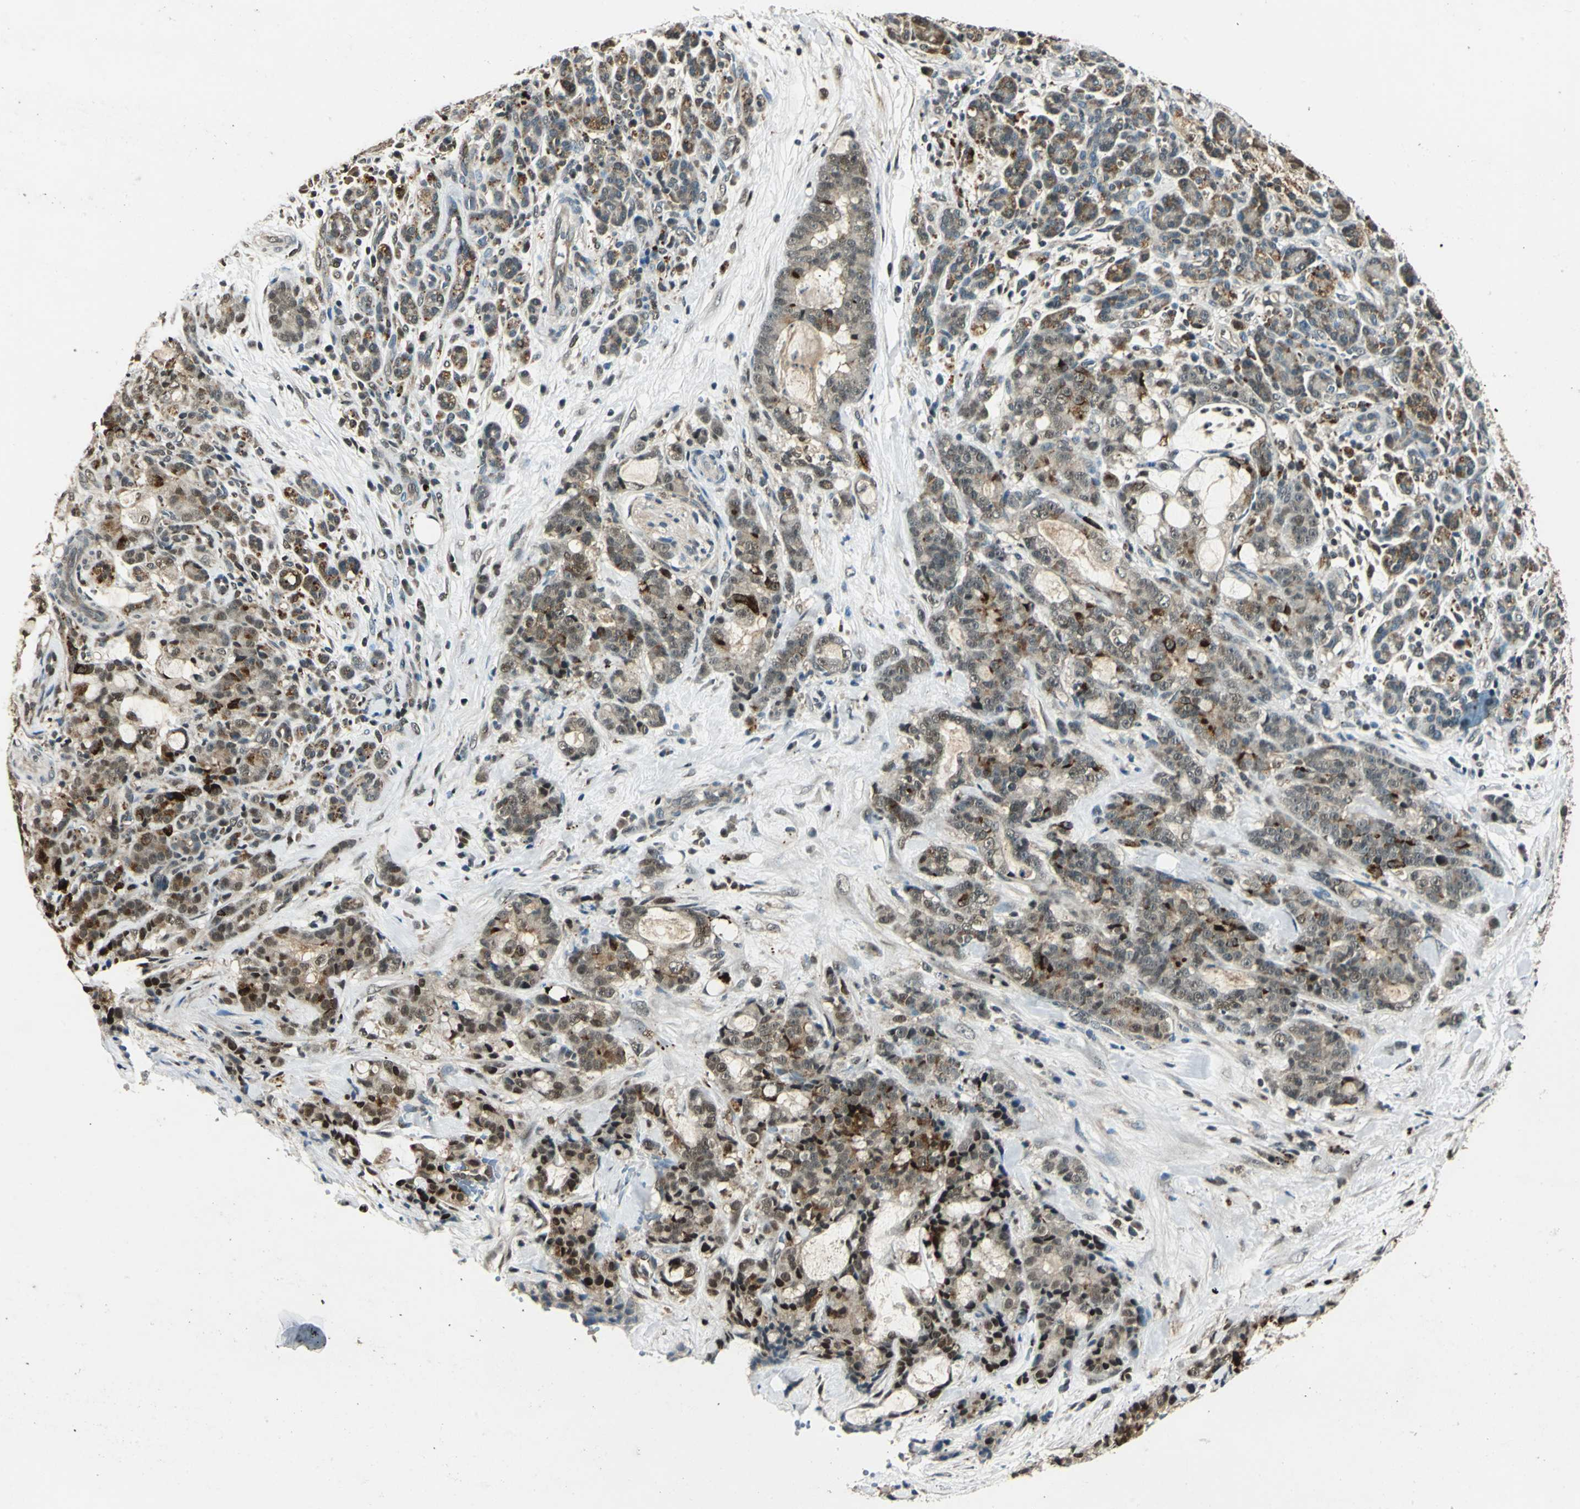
{"staining": {"intensity": "moderate", "quantity": ">75%", "location": "cytoplasmic/membranous,nuclear"}, "tissue": "pancreatic cancer", "cell_type": "Tumor cells", "image_type": "cancer", "snomed": [{"axis": "morphology", "description": "Adenocarcinoma, NOS"}, {"axis": "topography", "description": "Pancreas"}], "caption": "Tumor cells show moderate cytoplasmic/membranous and nuclear positivity in about >75% of cells in pancreatic adenocarcinoma.", "gene": "PPP1R13L", "patient": {"sex": "female", "age": 73}}